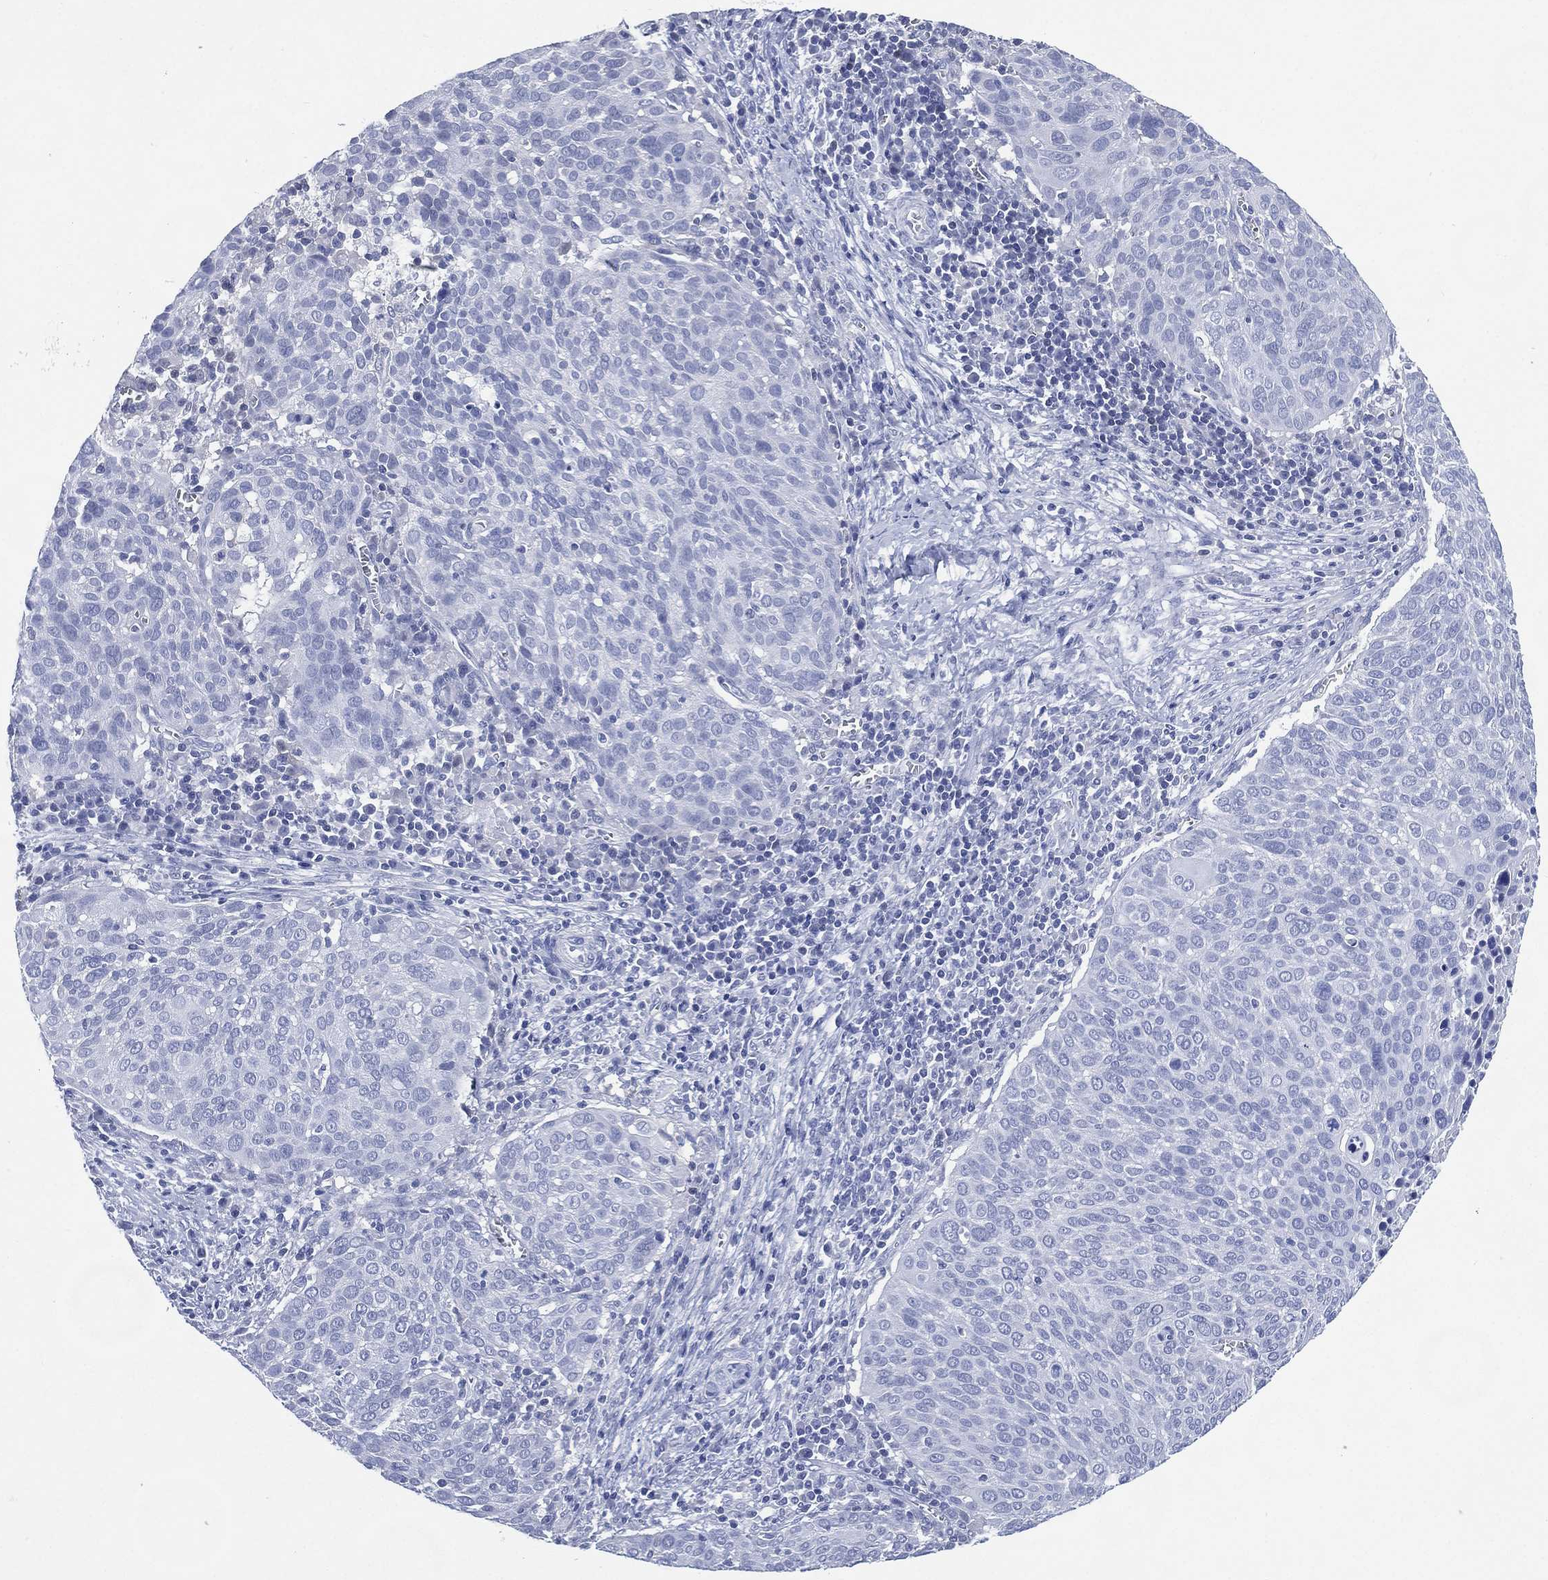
{"staining": {"intensity": "negative", "quantity": "none", "location": "none"}, "tissue": "cervical cancer", "cell_type": "Tumor cells", "image_type": "cancer", "snomed": [{"axis": "morphology", "description": "Squamous cell carcinoma, NOS"}, {"axis": "topography", "description": "Cervix"}], "caption": "Tumor cells are negative for protein expression in human cervical squamous cell carcinoma. The staining was performed using DAB to visualize the protein expression in brown, while the nuclei were stained in blue with hematoxylin (Magnification: 20x).", "gene": "TMEM247", "patient": {"sex": "female", "age": 39}}